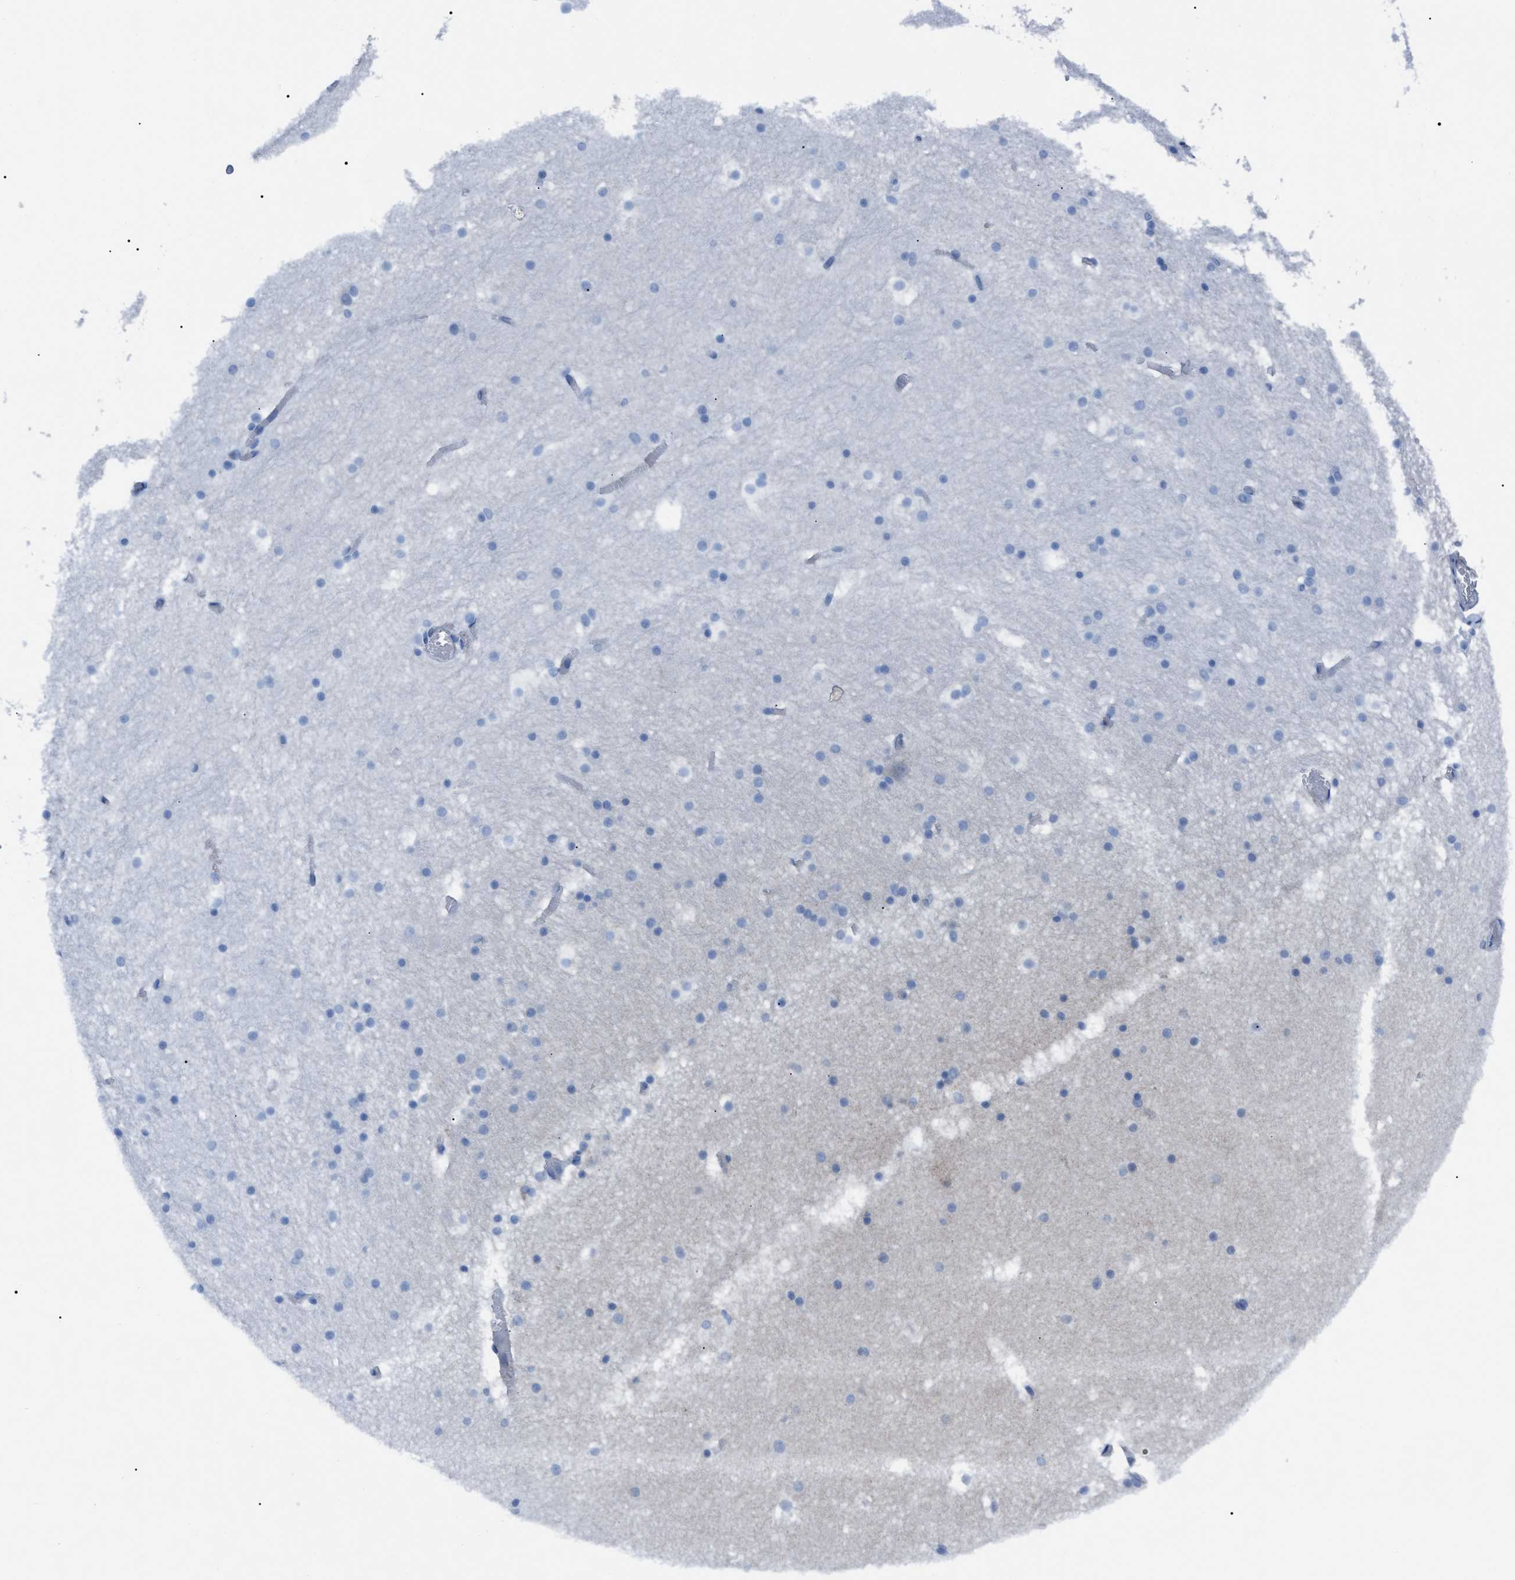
{"staining": {"intensity": "negative", "quantity": "none", "location": "none"}, "tissue": "hippocampus", "cell_type": "Glial cells", "image_type": "normal", "snomed": [{"axis": "morphology", "description": "Normal tissue, NOS"}, {"axis": "topography", "description": "Hippocampus"}], "caption": "High power microscopy photomicrograph of an IHC micrograph of unremarkable hippocampus, revealing no significant positivity in glial cells.", "gene": "LRRC14", "patient": {"sex": "male", "age": 45}}